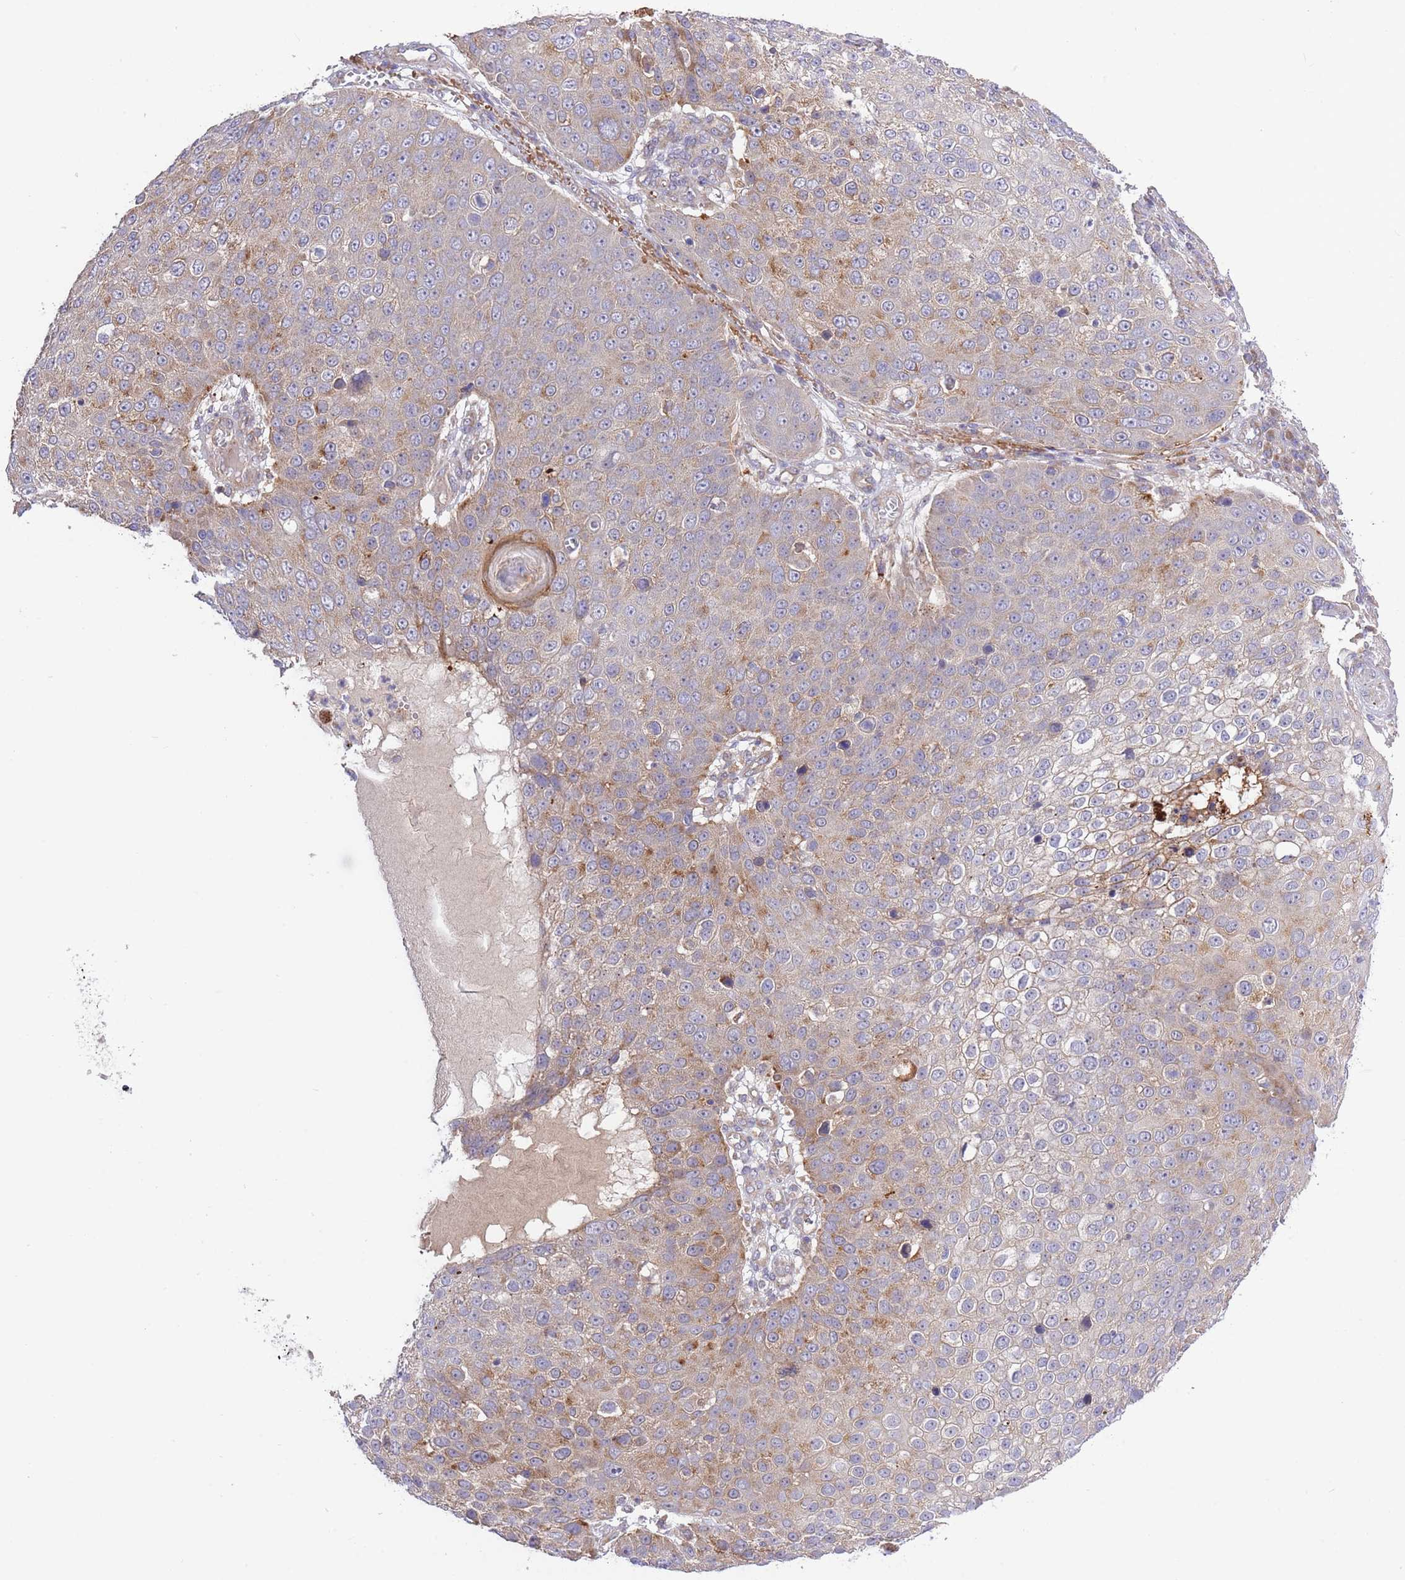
{"staining": {"intensity": "weak", "quantity": "<25%", "location": "cytoplasmic/membranous"}, "tissue": "skin cancer", "cell_type": "Tumor cells", "image_type": "cancer", "snomed": [{"axis": "morphology", "description": "Squamous cell carcinoma, NOS"}, {"axis": "topography", "description": "Skin"}], "caption": "A high-resolution image shows IHC staining of skin cancer, which displays no significant expression in tumor cells.", "gene": "ATP13A2", "patient": {"sex": "male", "age": 71}}